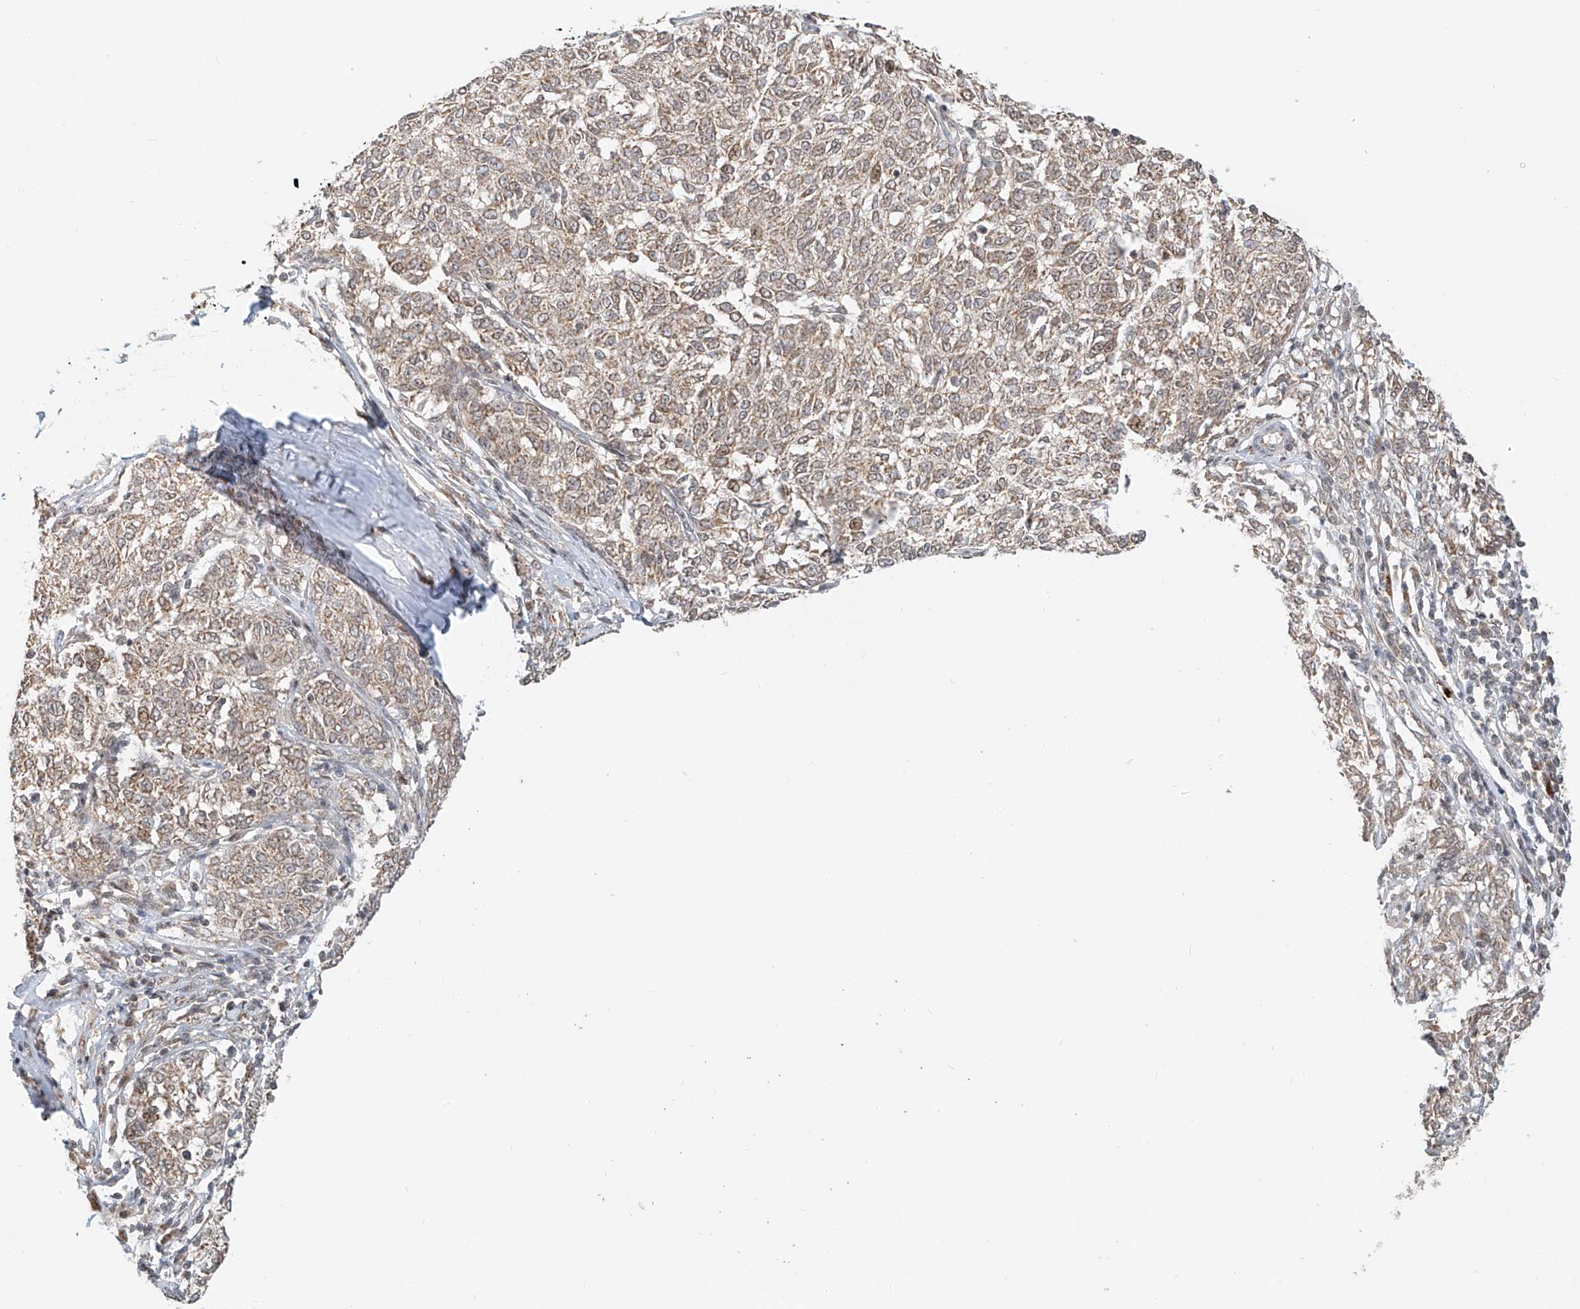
{"staining": {"intensity": "weak", "quantity": "25%-75%", "location": "cytoplasmic/membranous"}, "tissue": "melanoma", "cell_type": "Tumor cells", "image_type": "cancer", "snomed": [{"axis": "morphology", "description": "Malignant melanoma, NOS"}, {"axis": "topography", "description": "Skin"}], "caption": "This photomicrograph displays melanoma stained with immunohistochemistry to label a protein in brown. The cytoplasmic/membranous of tumor cells show weak positivity for the protein. Nuclei are counter-stained blue.", "gene": "SYTL3", "patient": {"sex": "female", "age": 72}}